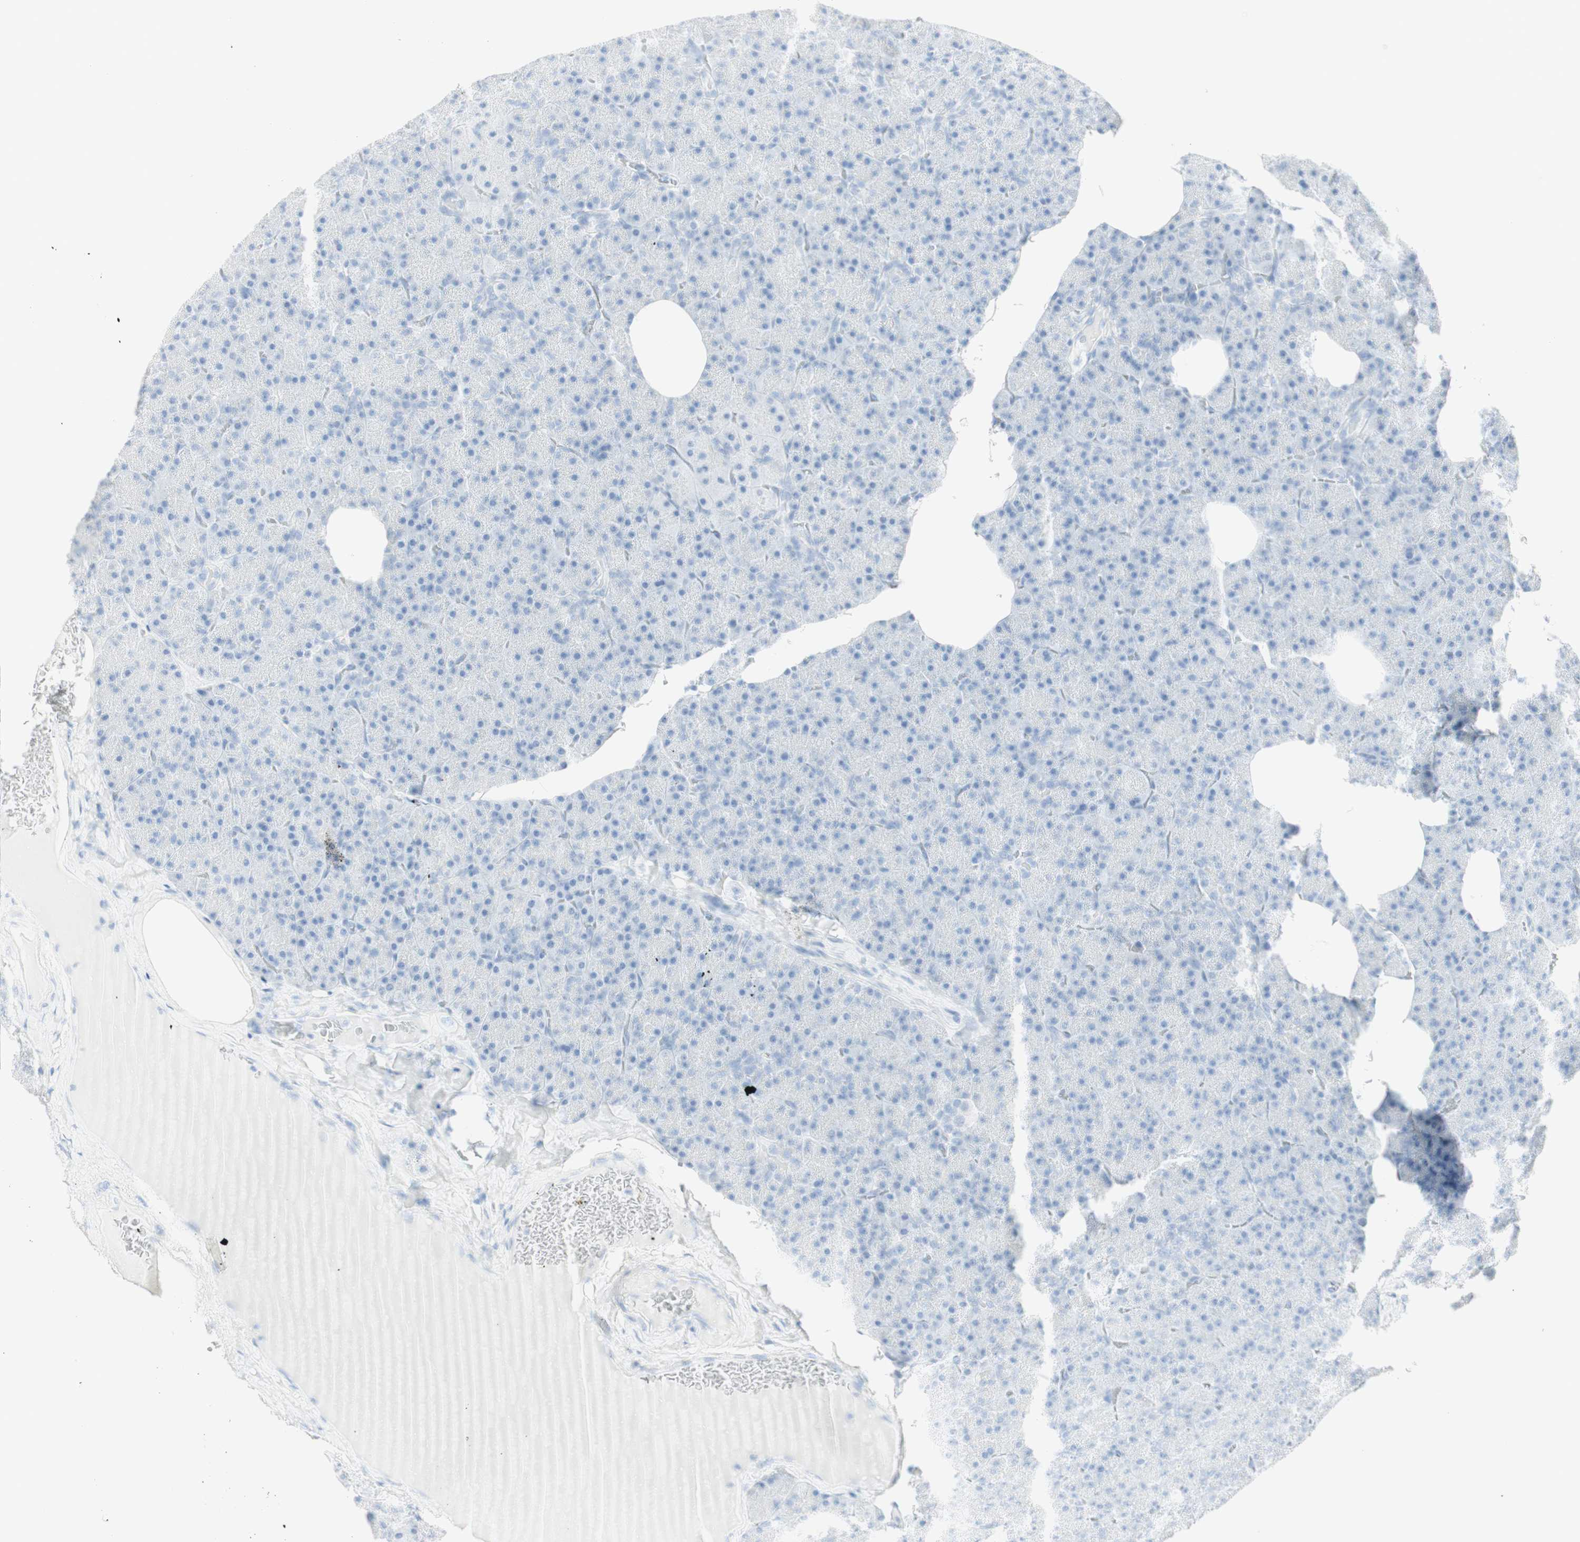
{"staining": {"intensity": "negative", "quantity": "none", "location": "none"}, "tissue": "pancreas", "cell_type": "Exocrine glandular cells", "image_type": "normal", "snomed": [{"axis": "morphology", "description": "Normal tissue, NOS"}, {"axis": "topography", "description": "Pancreas"}], "caption": "High magnification brightfield microscopy of normal pancreas stained with DAB (brown) and counterstained with hematoxylin (blue): exocrine glandular cells show no significant expression. (DAB immunohistochemistry visualized using brightfield microscopy, high magnification).", "gene": "NAPSA", "patient": {"sex": "female", "age": 35}}